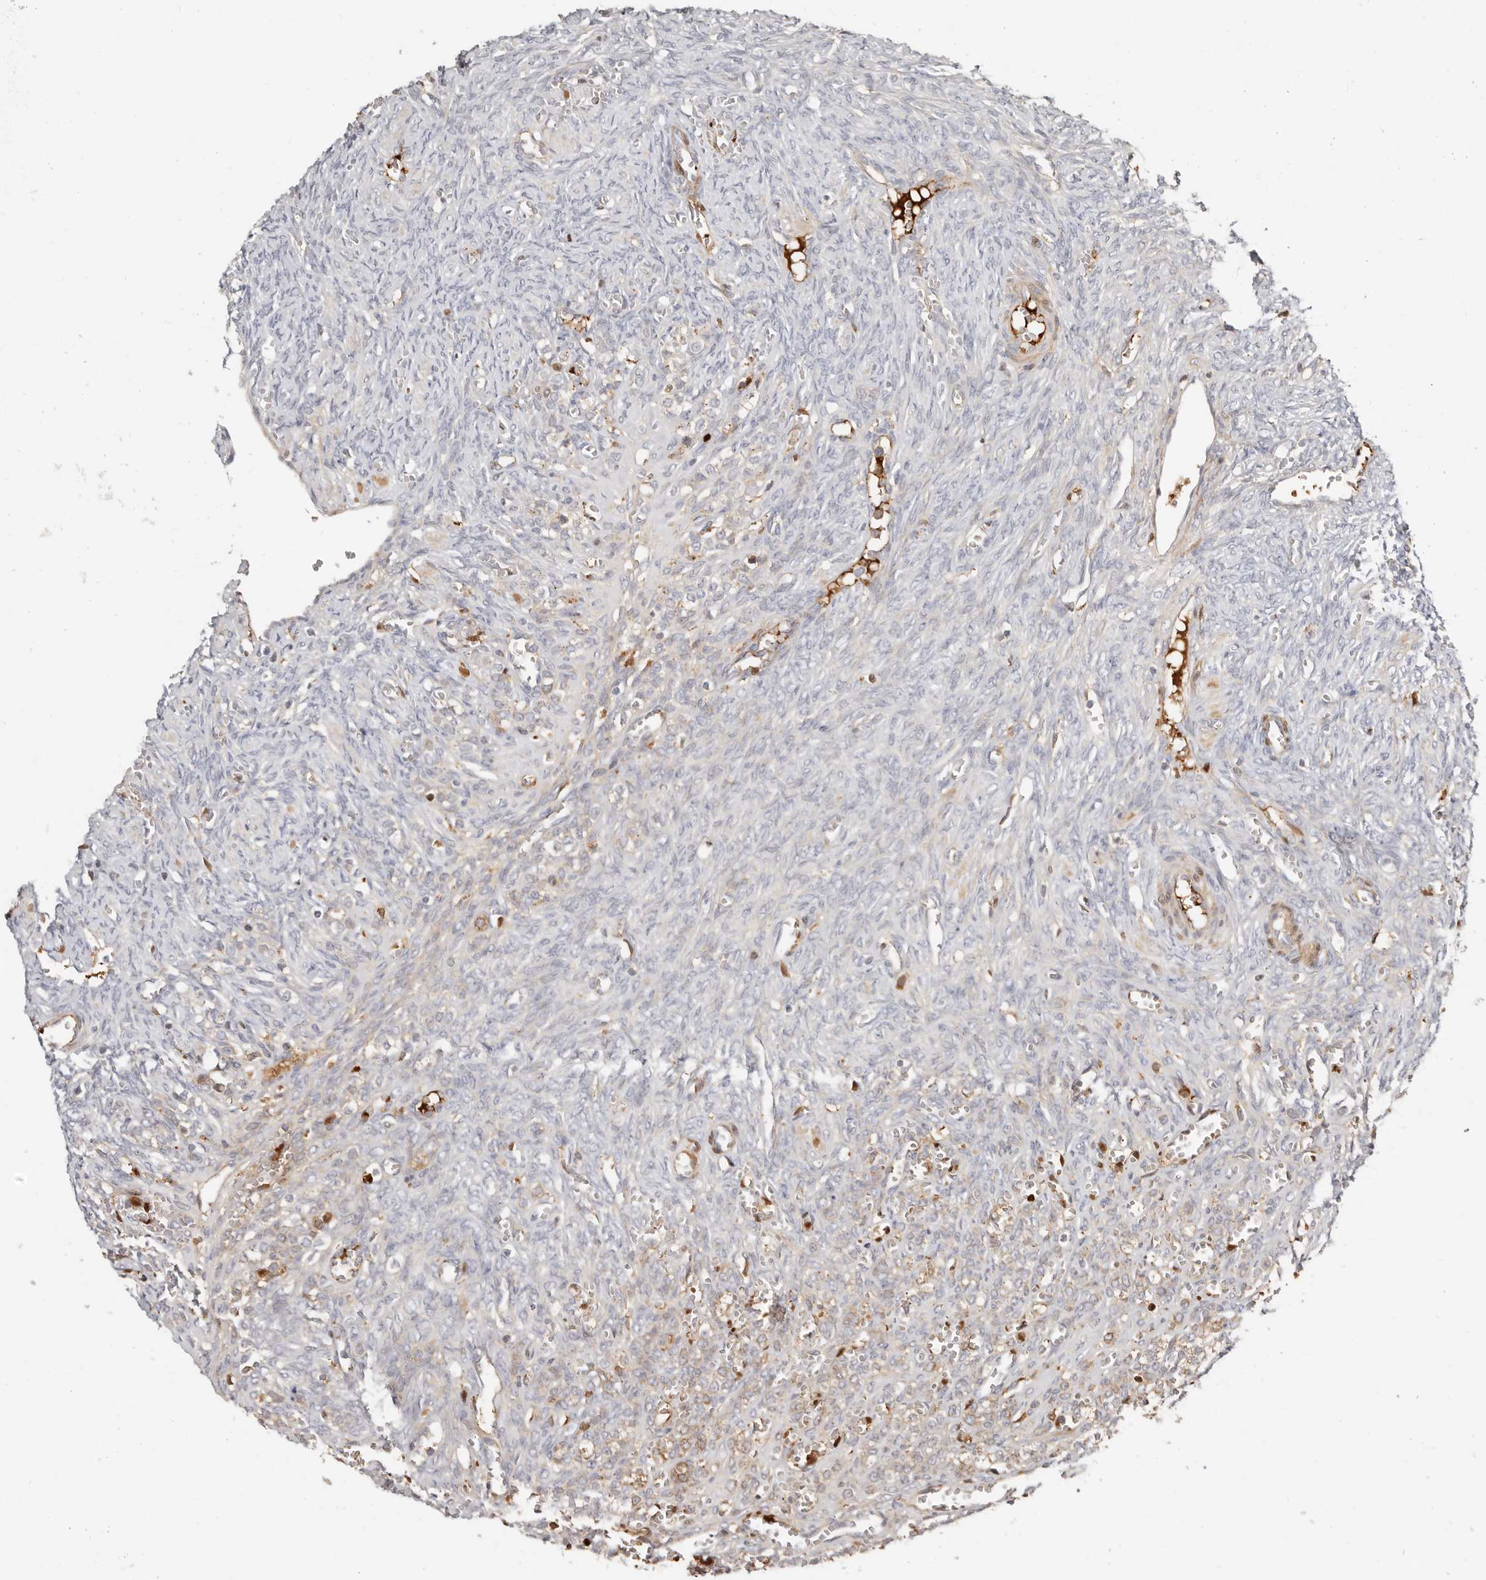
{"staining": {"intensity": "negative", "quantity": "none", "location": "none"}, "tissue": "ovary", "cell_type": "Ovarian stroma cells", "image_type": "normal", "snomed": [{"axis": "morphology", "description": "Normal tissue, NOS"}, {"axis": "topography", "description": "Ovary"}], "caption": "An IHC image of normal ovary is shown. There is no staining in ovarian stroma cells of ovary.", "gene": "MTFR2", "patient": {"sex": "female", "age": 41}}